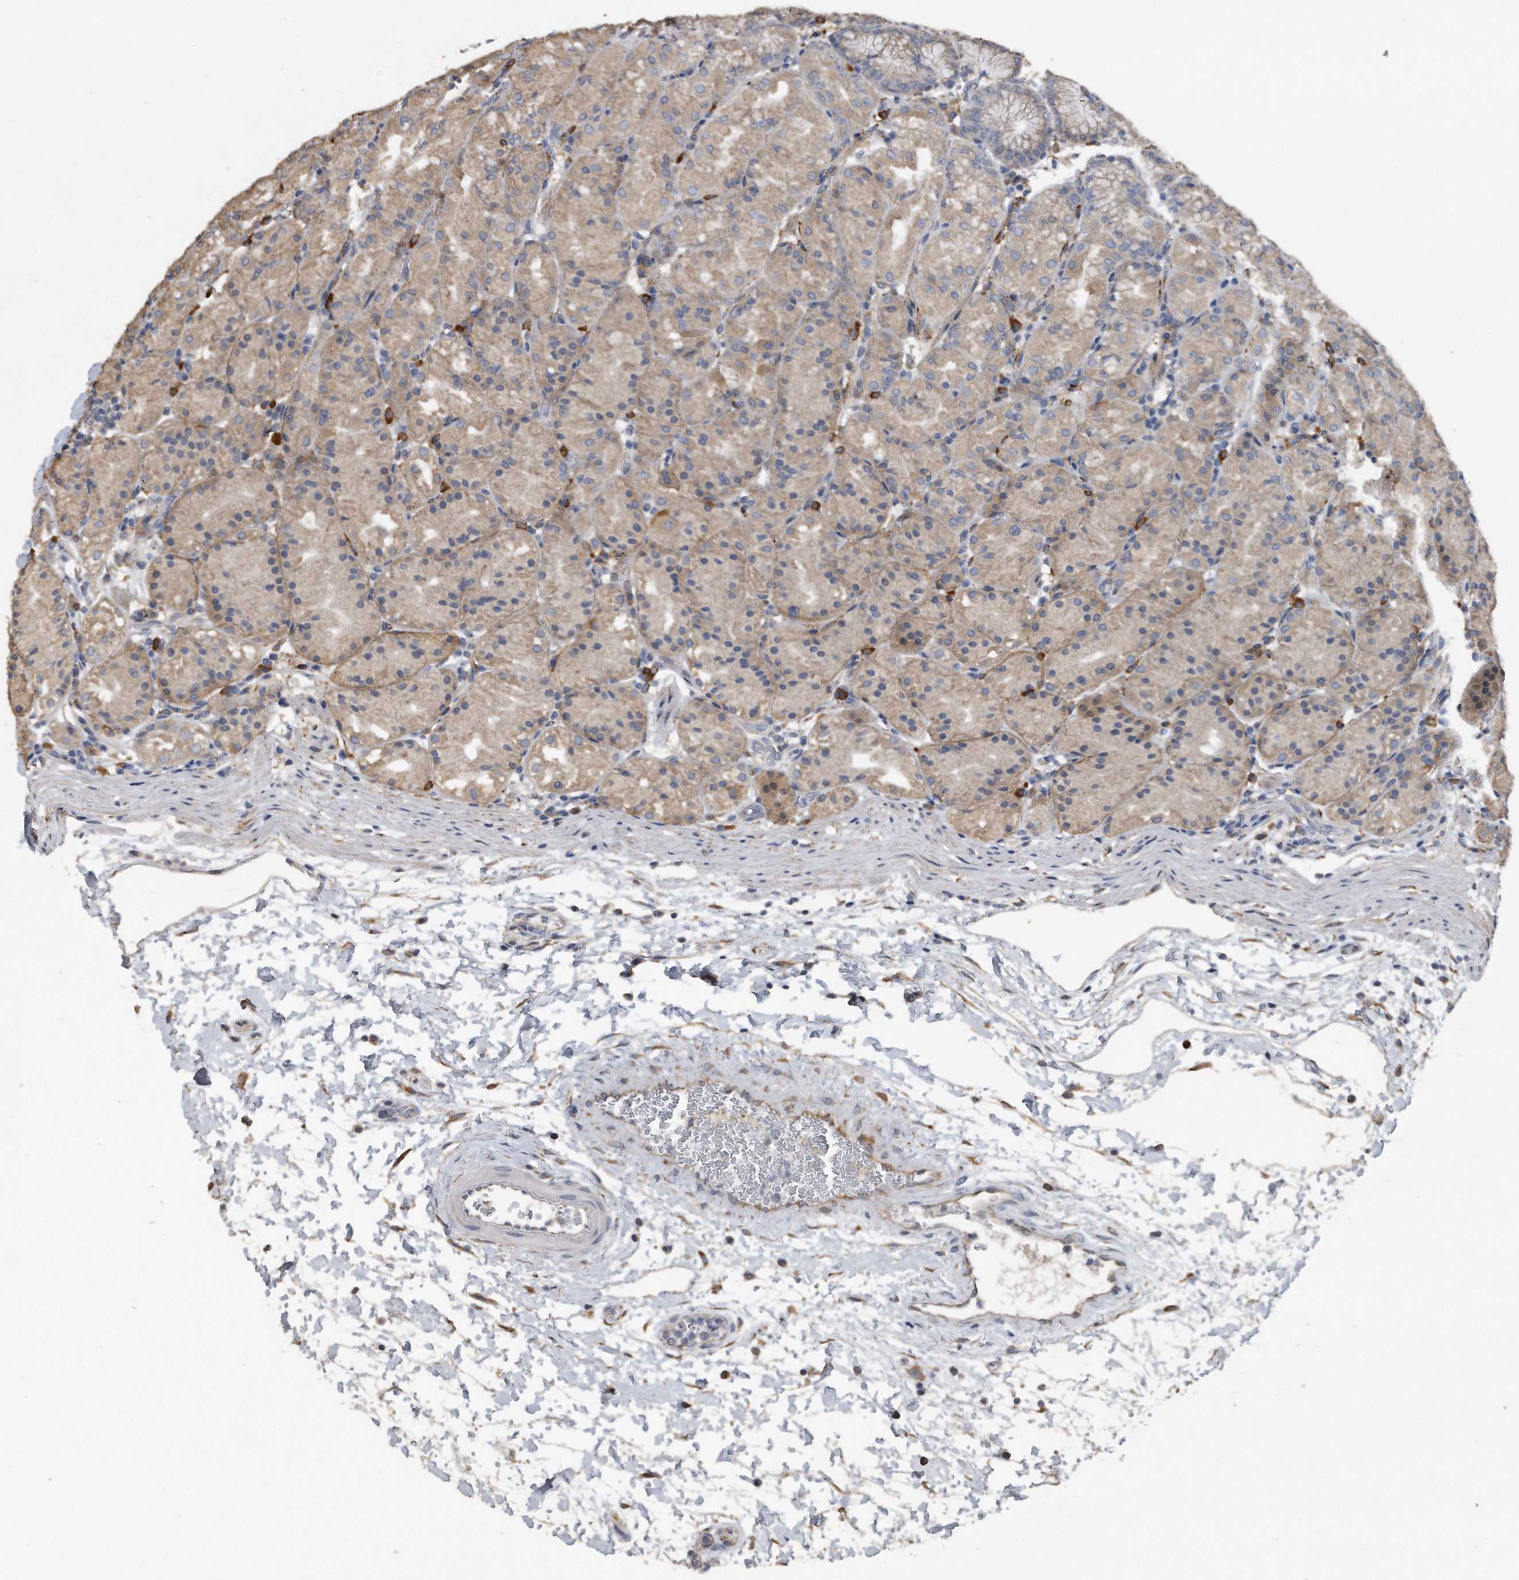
{"staining": {"intensity": "moderate", "quantity": "25%-75%", "location": "cytoplasmic/membranous"}, "tissue": "stomach", "cell_type": "Glandular cells", "image_type": "normal", "snomed": [{"axis": "morphology", "description": "Normal tissue, NOS"}, {"axis": "topography", "description": "Stomach, upper"}], "caption": "Immunohistochemistry (IHC) of unremarkable stomach displays medium levels of moderate cytoplasmic/membranous expression in about 25%-75% of glandular cells.", "gene": "PCLO", "patient": {"sex": "male", "age": 48}}